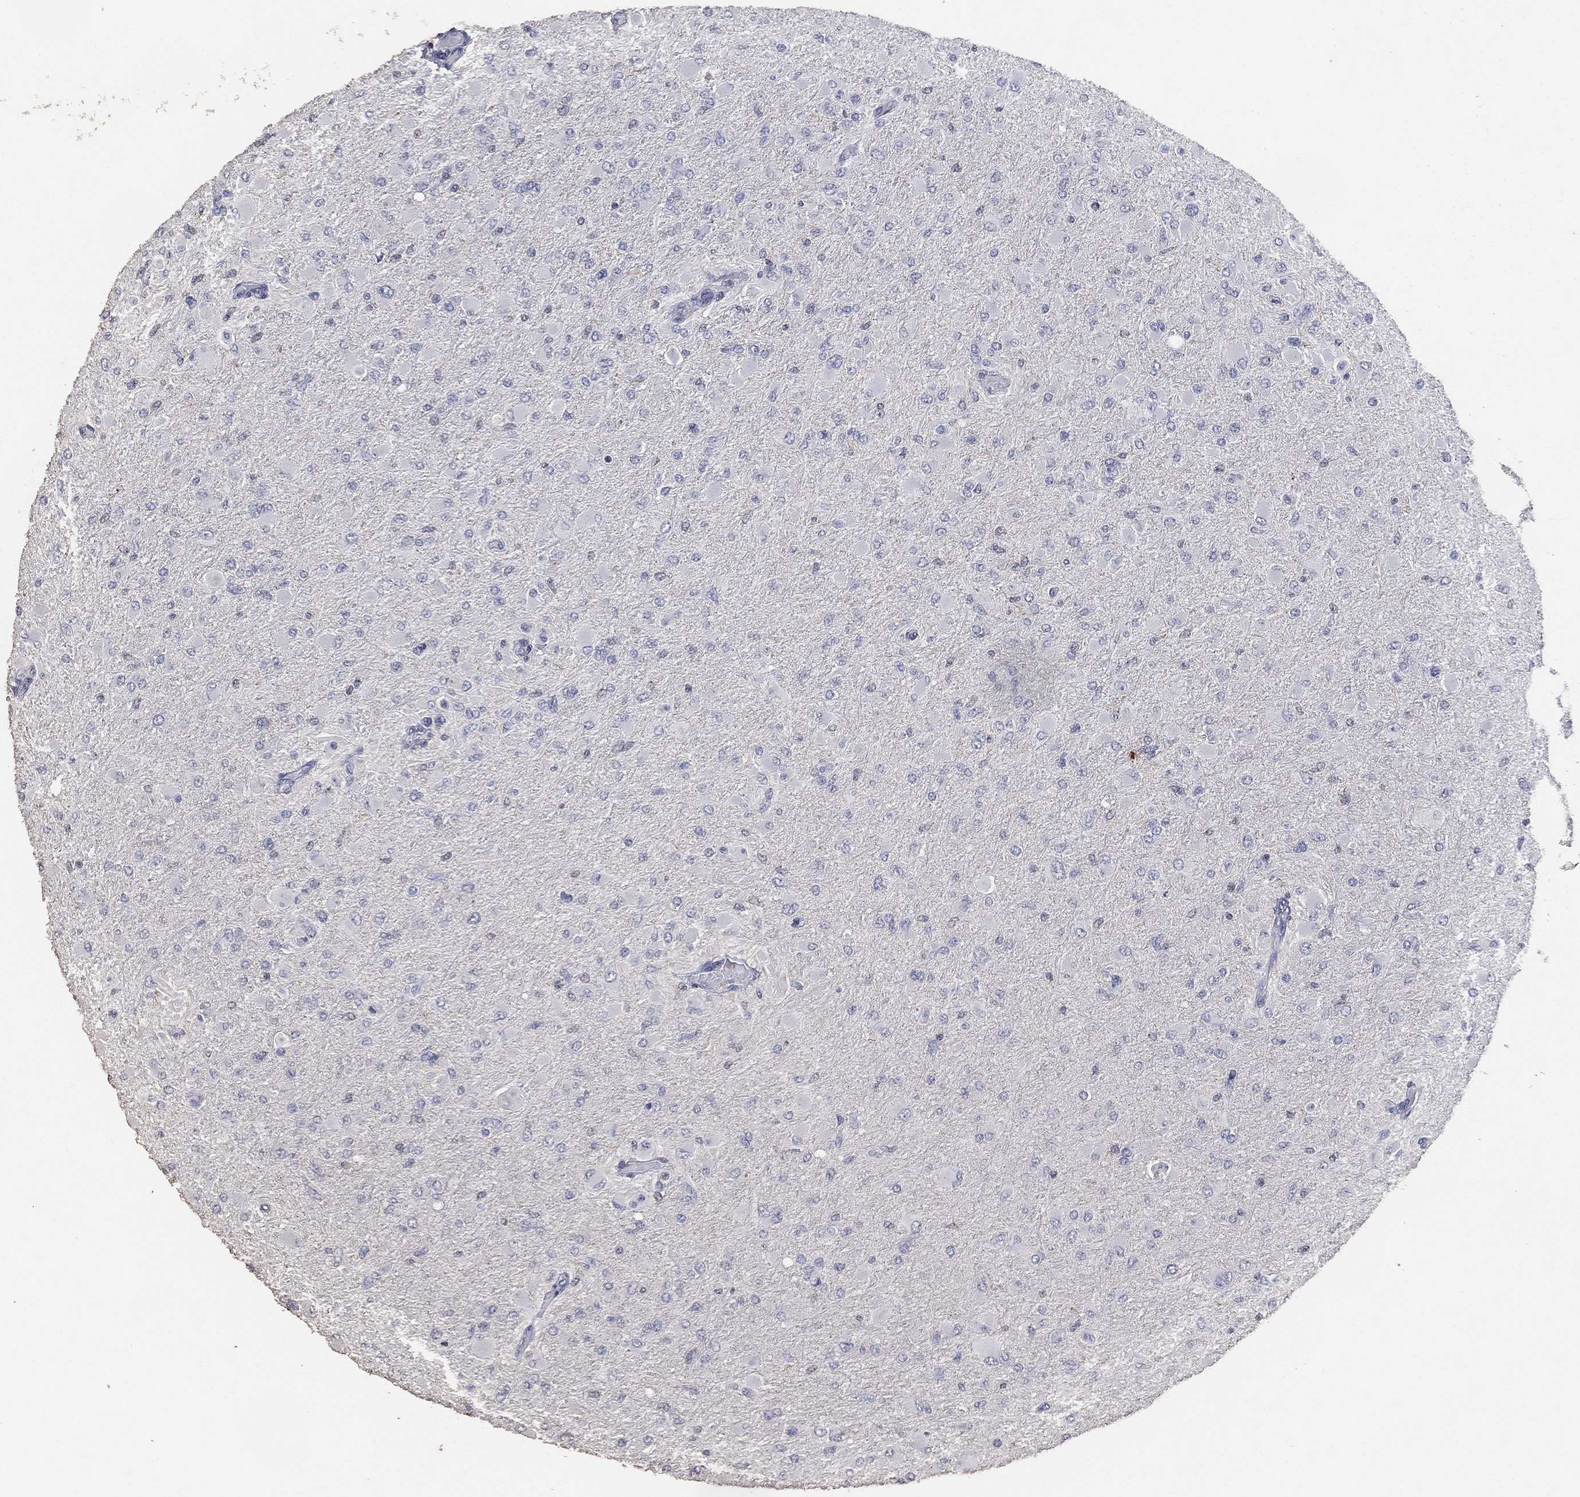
{"staining": {"intensity": "negative", "quantity": "none", "location": "none"}, "tissue": "glioma", "cell_type": "Tumor cells", "image_type": "cancer", "snomed": [{"axis": "morphology", "description": "Glioma, malignant, High grade"}, {"axis": "topography", "description": "Cerebral cortex"}], "caption": "Immunohistochemical staining of human malignant glioma (high-grade) exhibits no significant staining in tumor cells.", "gene": "ADPRHL1", "patient": {"sex": "female", "age": 36}}